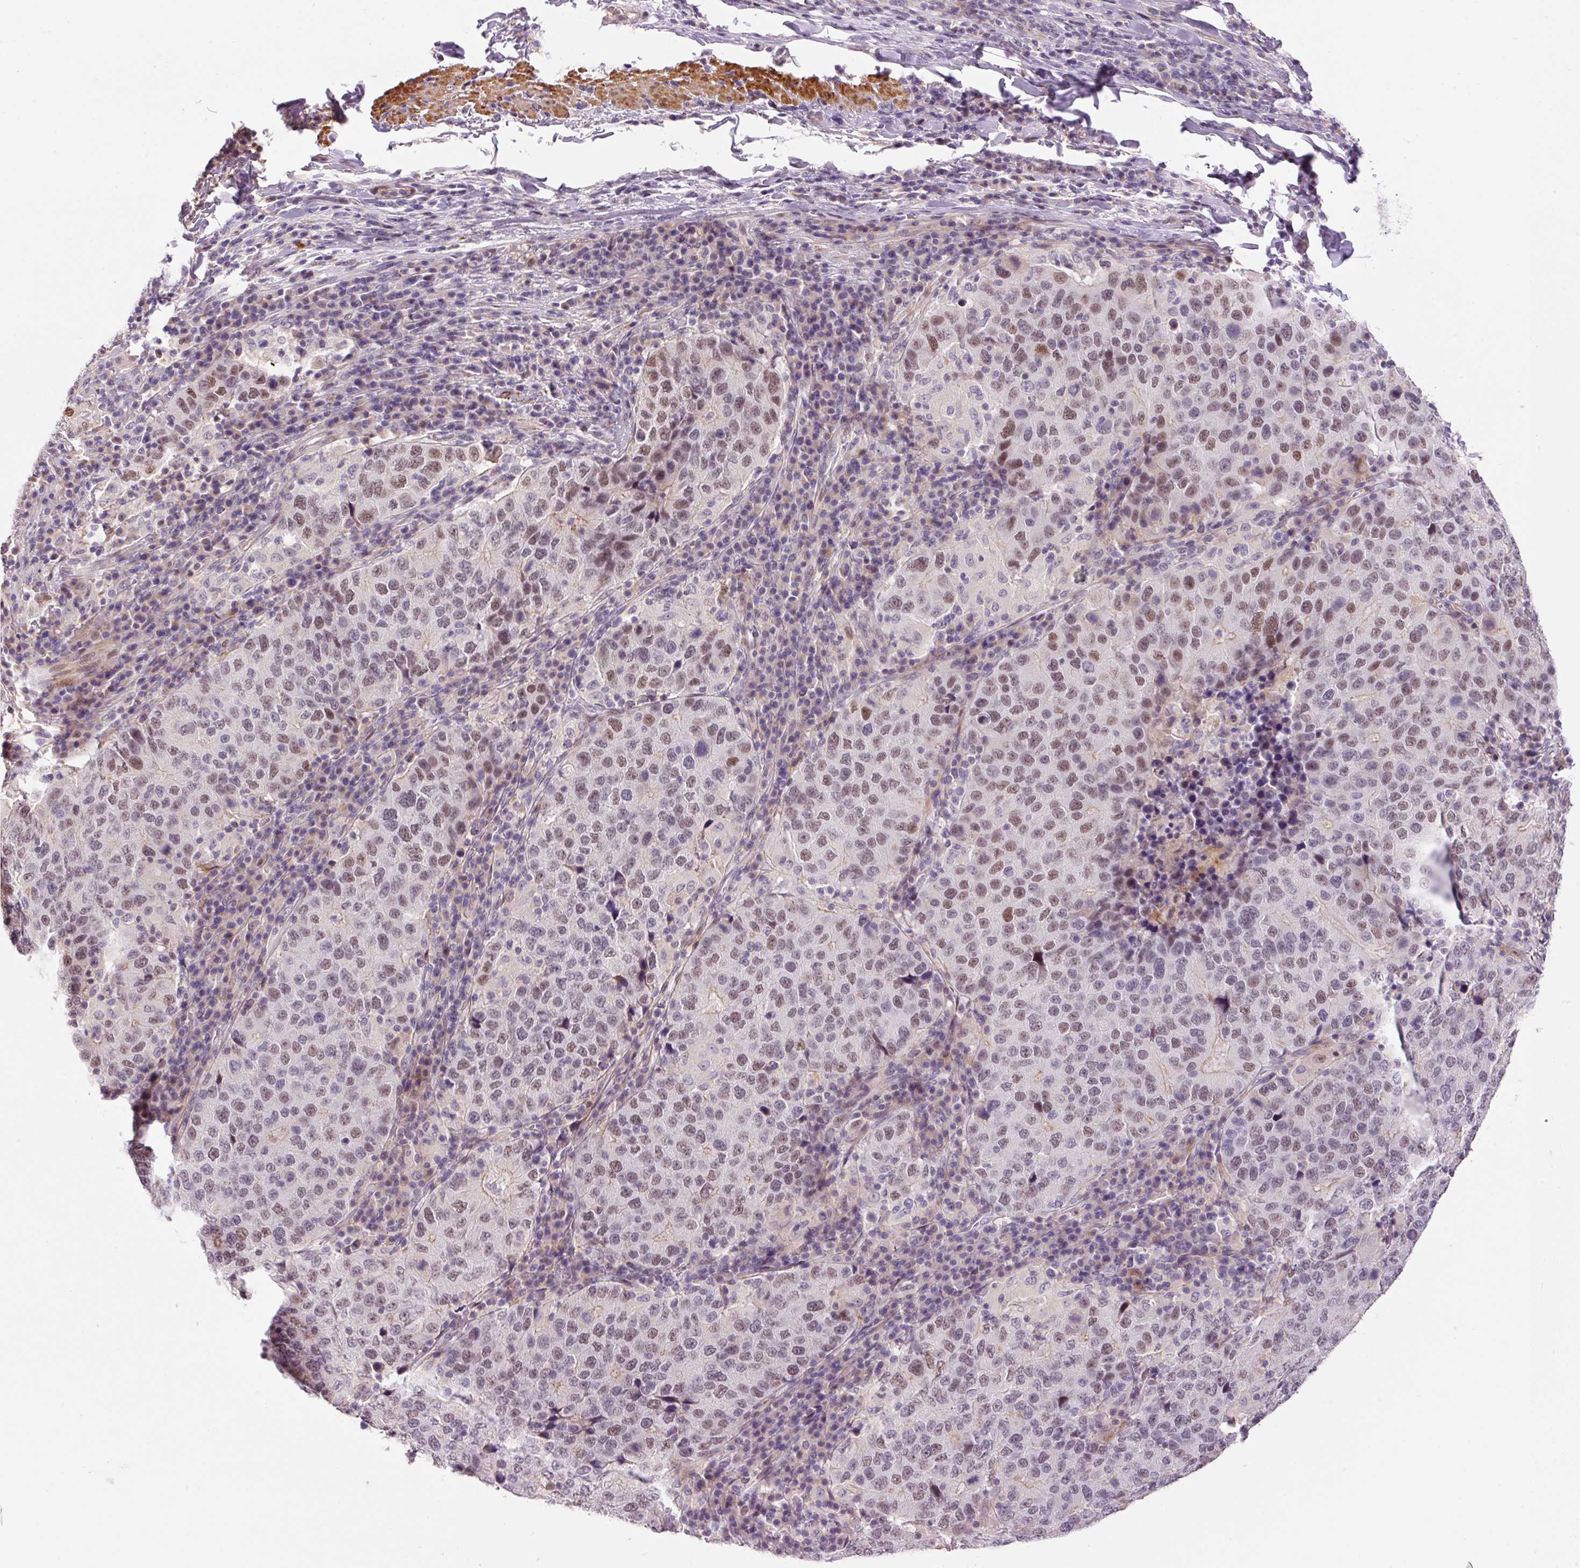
{"staining": {"intensity": "moderate", "quantity": "25%-75%", "location": "nuclear"}, "tissue": "stomach cancer", "cell_type": "Tumor cells", "image_type": "cancer", "snomed": [{"axis": "morphology", "description": "Adenocarcinoma, NOS"}, {"axis": "topography", "description": "Stomach"}], "caption": "Stomach cancer (adenocarcinoma) was stained to show a protein in brown. There is medium levels of moderate nuclear staining in about 25%-75% of tumor cells.", "gene": "HNF1A", "patient": {"sex": "male", "age": 71}}